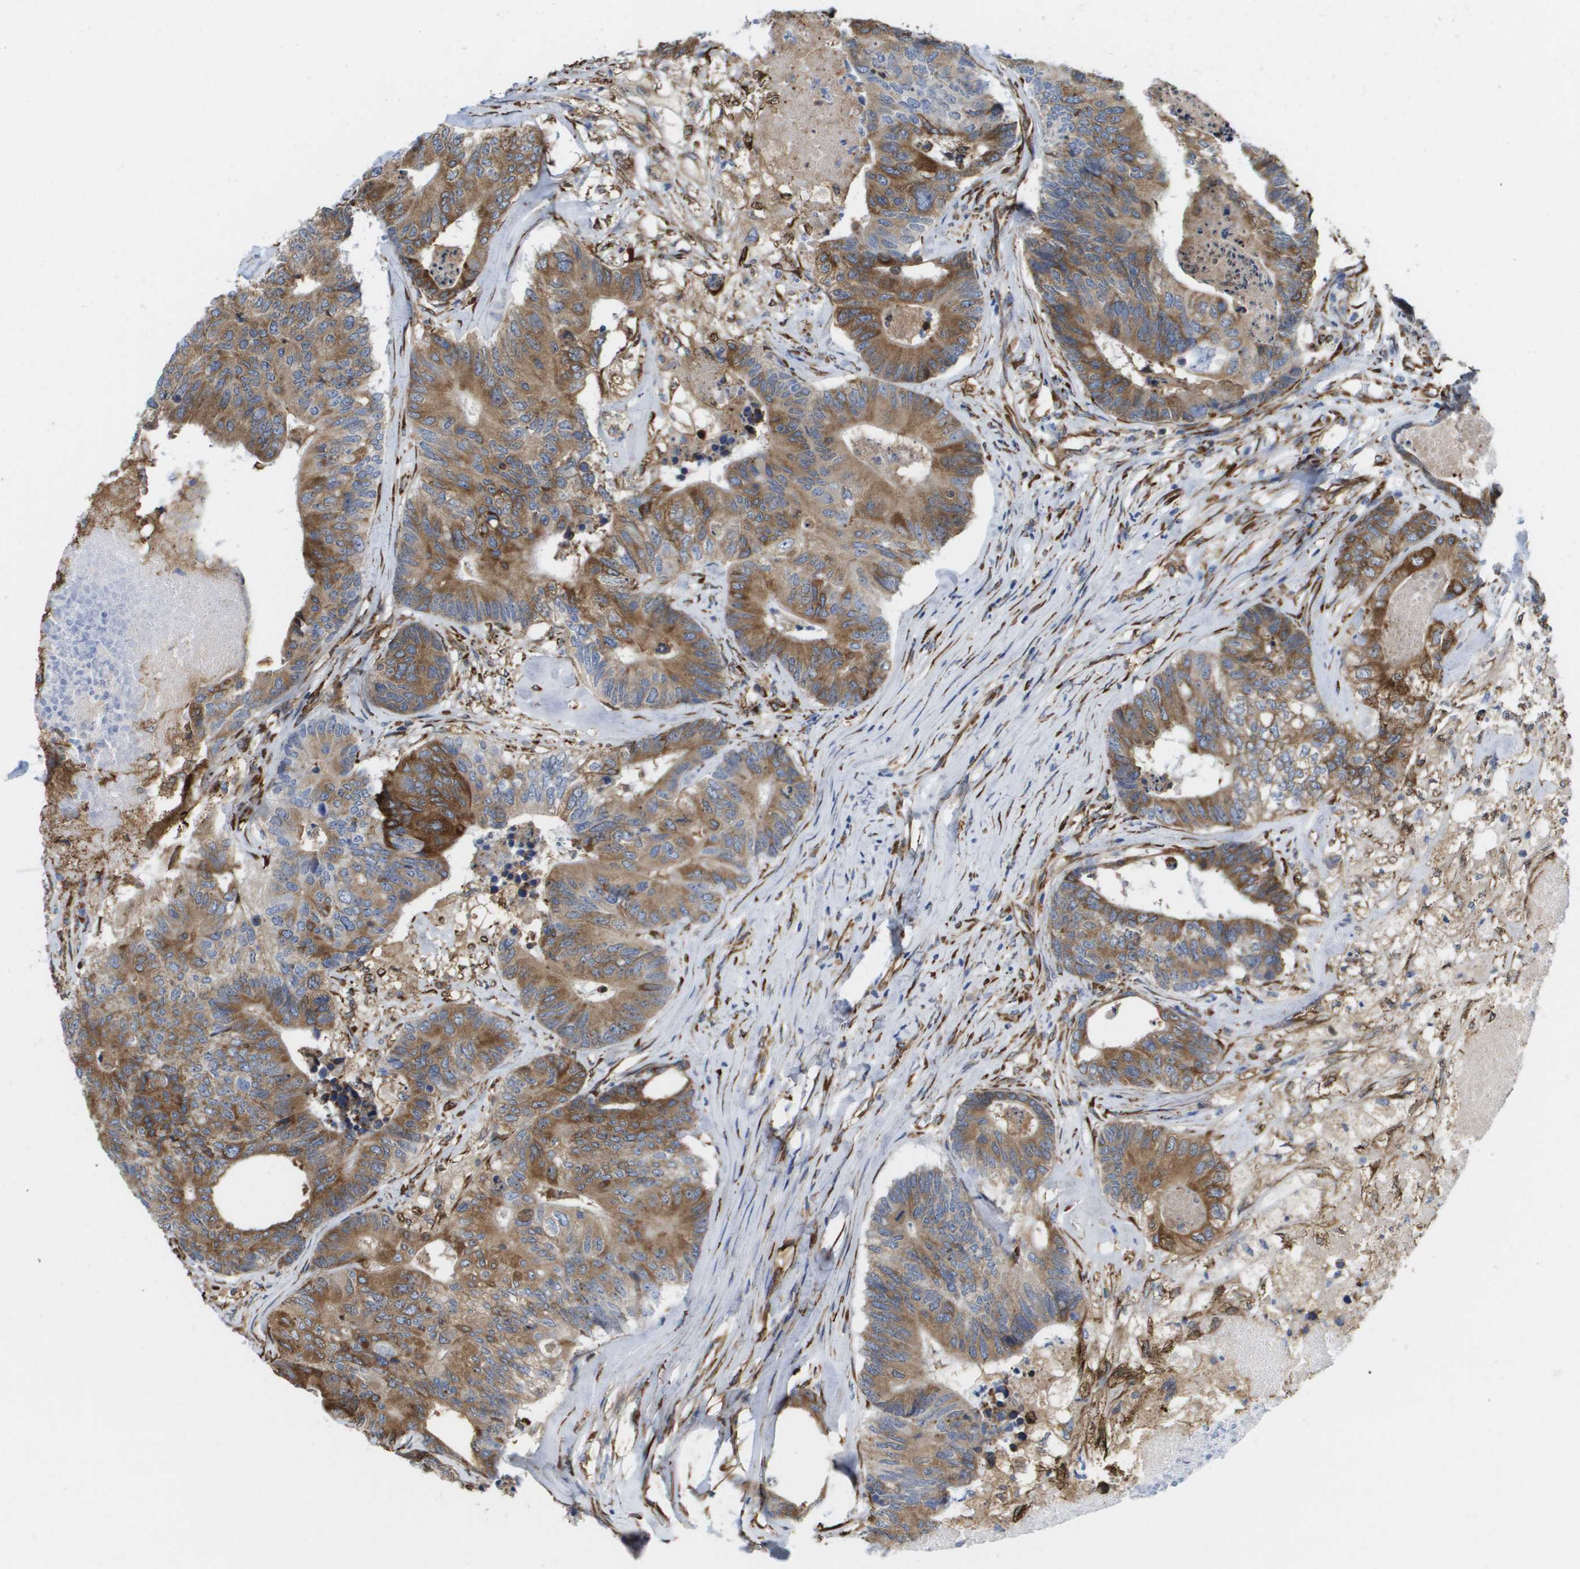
{"staining": {"intensity": "moderate", "quantity": ">75%", "location": "cytoplasmic/membranous"}, "tissue": "colorectal cancer", "cell_type": "Tumor cells", "image_type": "cancer", "snomed": [{"axis": "morphology", "description": "Adenocarcinoma, NOS"}, {"axis": "topography", "description": "Colon"}], "caption": "IHC (DAB (3,3'-diaminobenzidine)) staining of human colorectal adenocarcinoma displays moderate cytoplasmic/membranous protein expression in approximately >75% of tumor cells.", "gene": "ST3GAL2", "patient": {"sex": "female", "age": 57}}